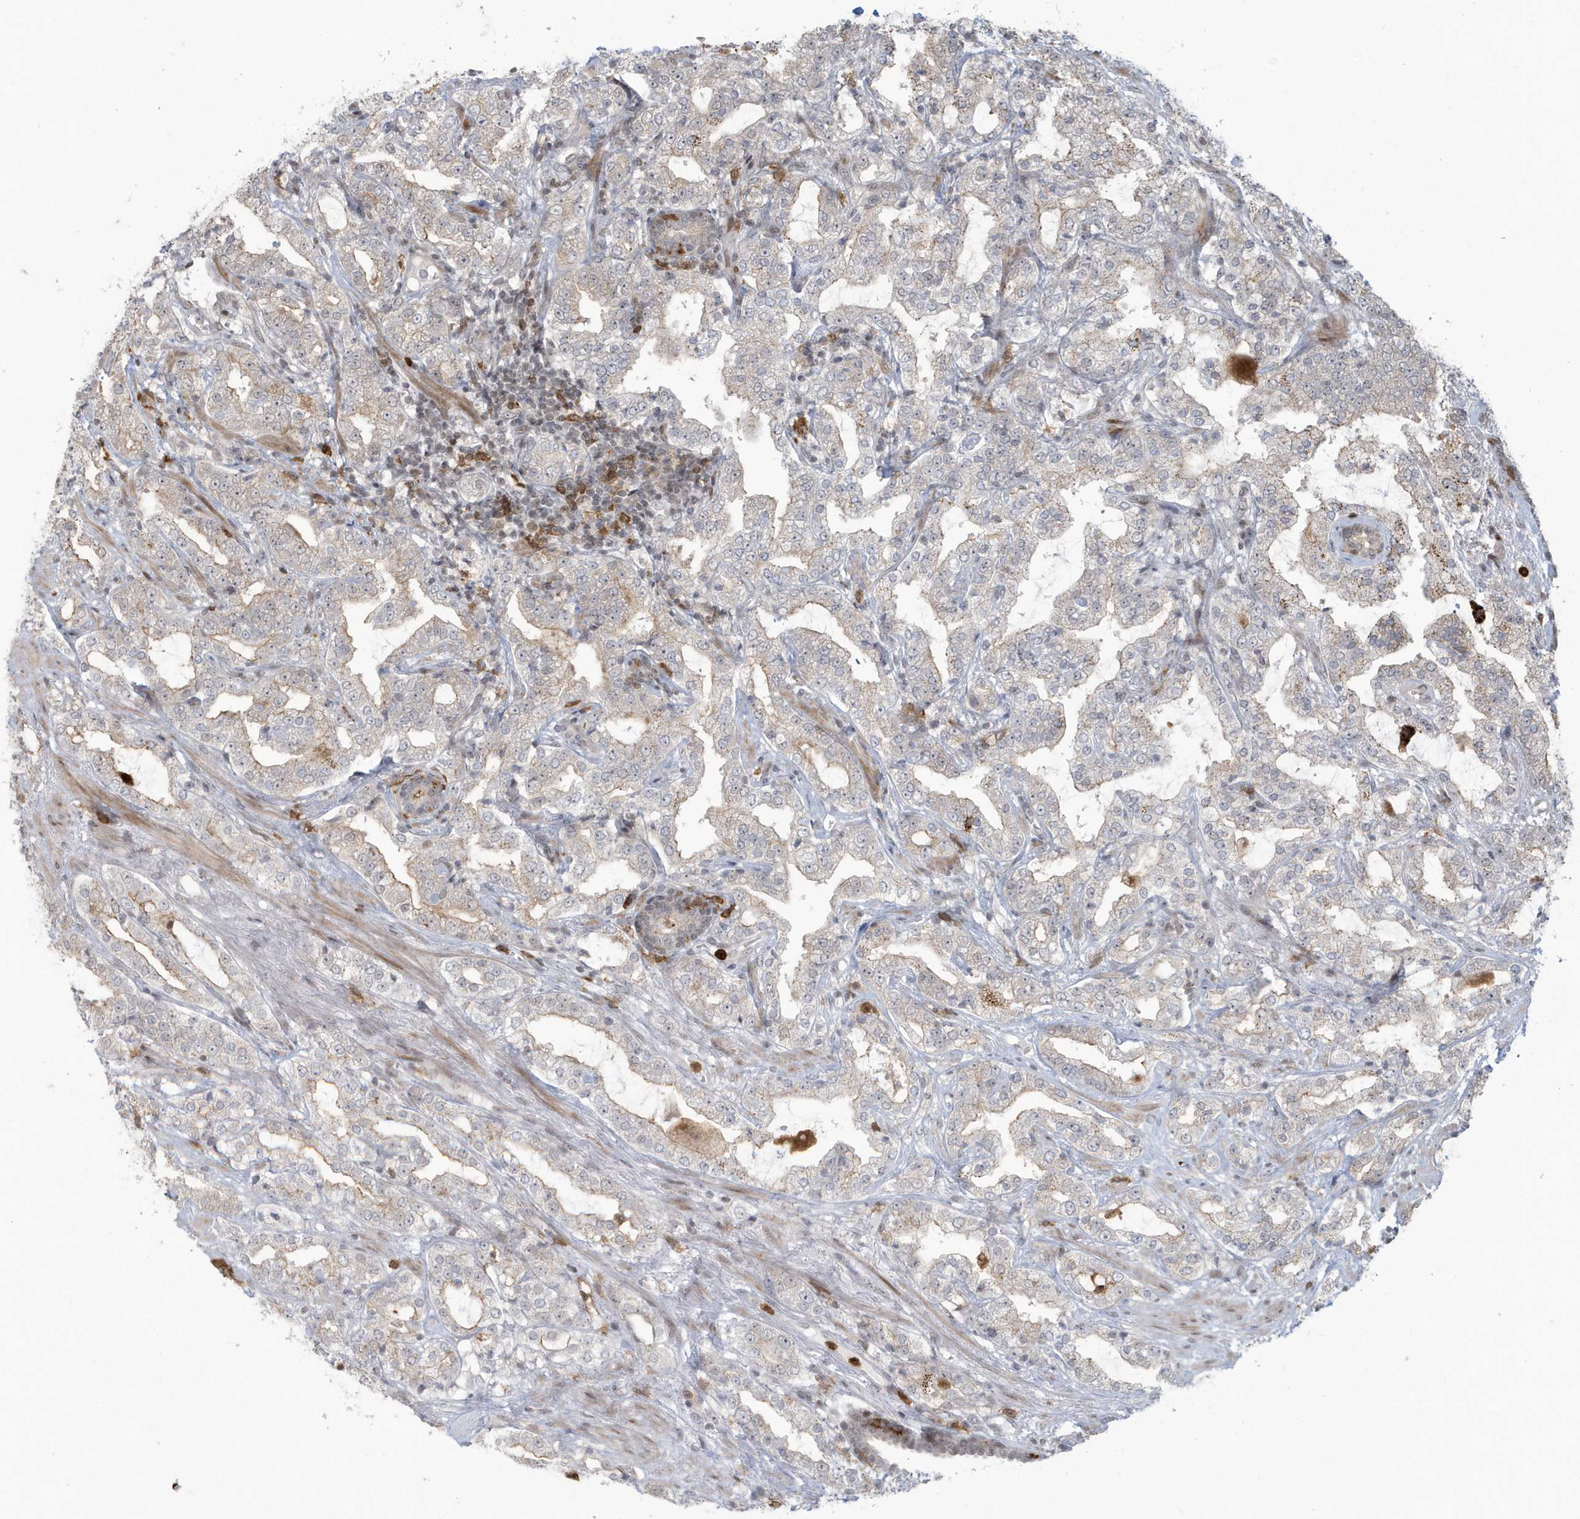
{"staining": {"intensity": "weak", "quantity": "<25%", "location": "cytoplasmic/membranous"}, "tissue": "prostate cancer", "cell_type": "Tumor cells", "image_type": "cancer", "snomed": [{"axis": "morphology", "description": "Adenocarcinoma, High grade"}, {"axis": "topography", "description": "Prostate"}], "caption": "There is no significant expression in tumor cells of prostate high-grade adenocarcinoma.", "gene": "C1orf52", "patient": {"sex": "male", "age": 64}}